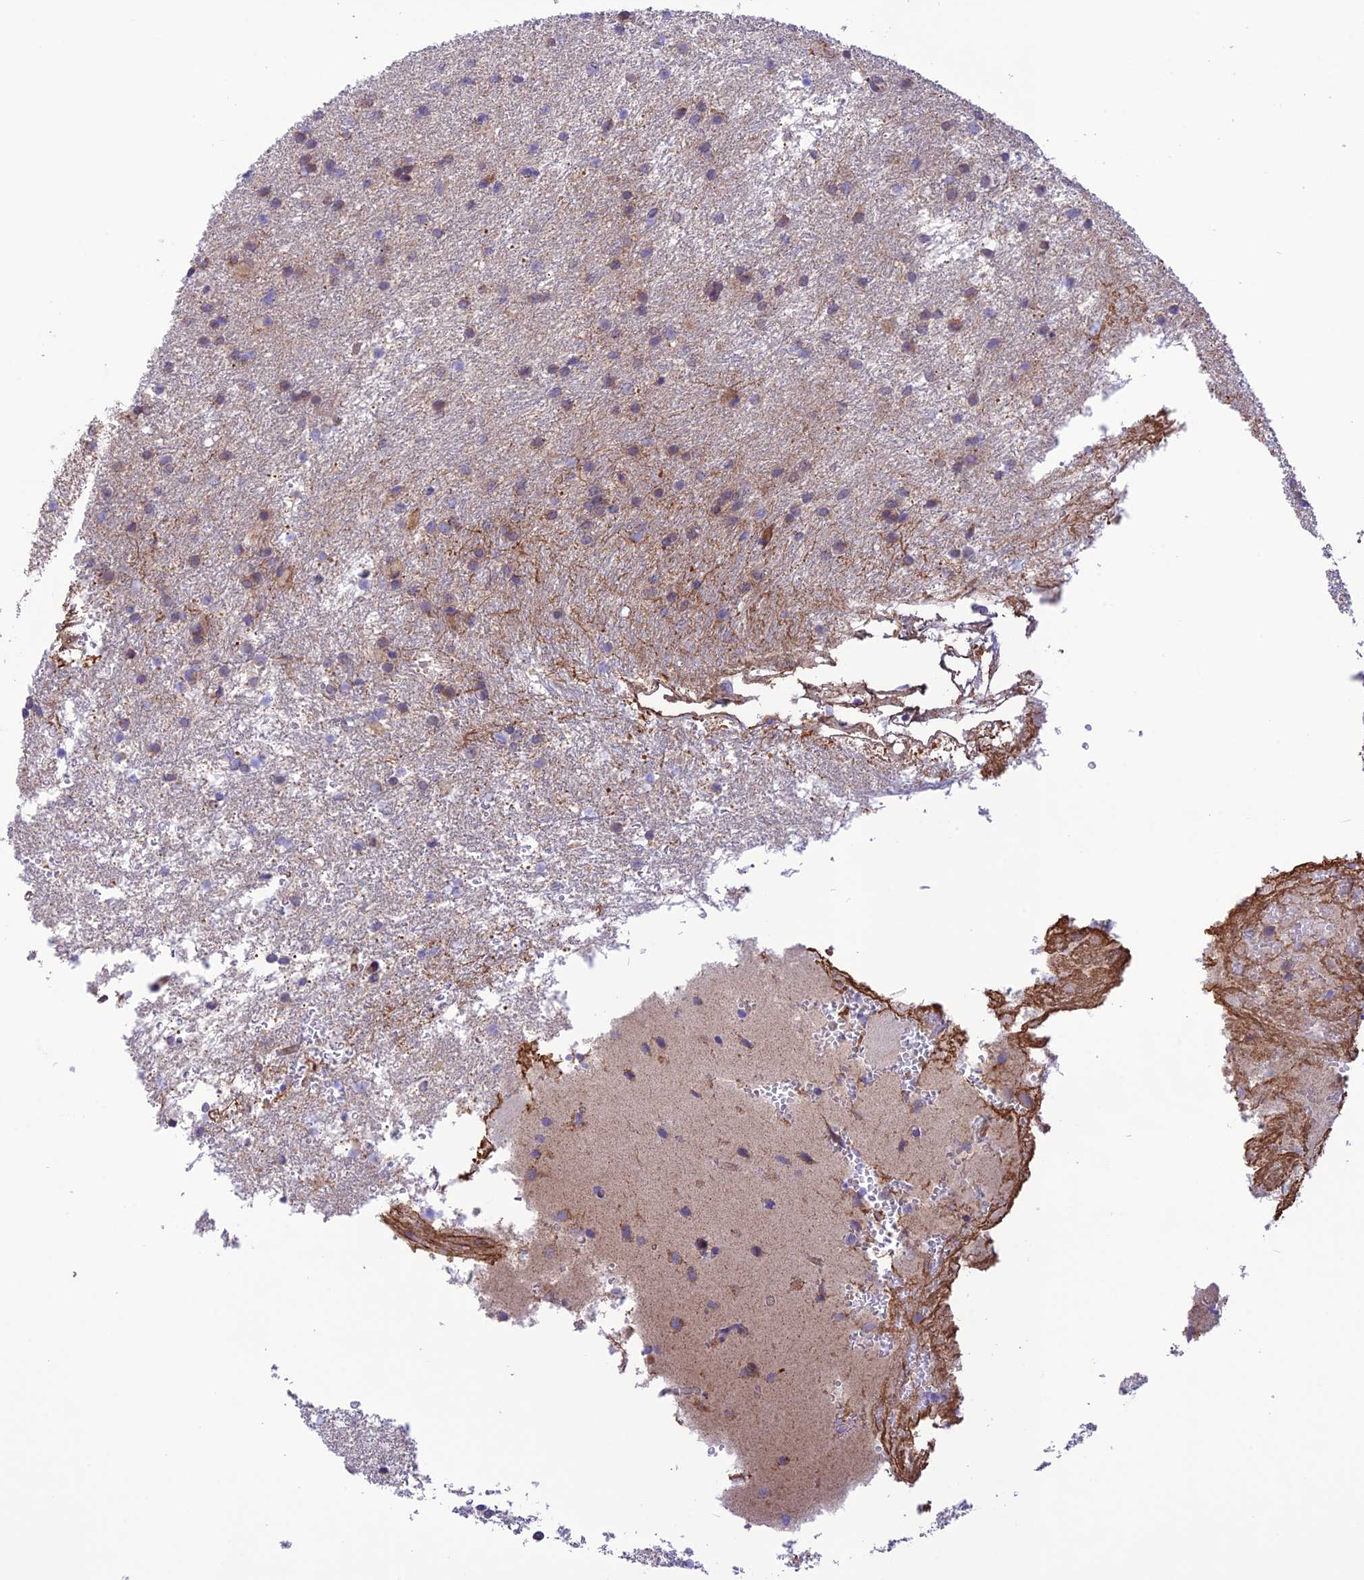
{"staining": {"intensity": "weak", "quantity": "25%-75%", "location": "cytoplasmic/membranous"}, "tissue": "glioma", "cell_type": "Tumor cells", "image_type": "cancer", "snomed": [{"axis": "morphology", "description": "Glioma, malignant, High grade"}, {"axis": "topography", "description": "Brain"}], "caption": "IHC image of human malignant high-grade glioma stained for a protein (brown), which demonstrates low levels of weak cytoplasmic/membranous expression in approximately 25%-75% of tumor cells.", "gene": "UAP1L1", "patient": {"sex": "female", "age": 50}}